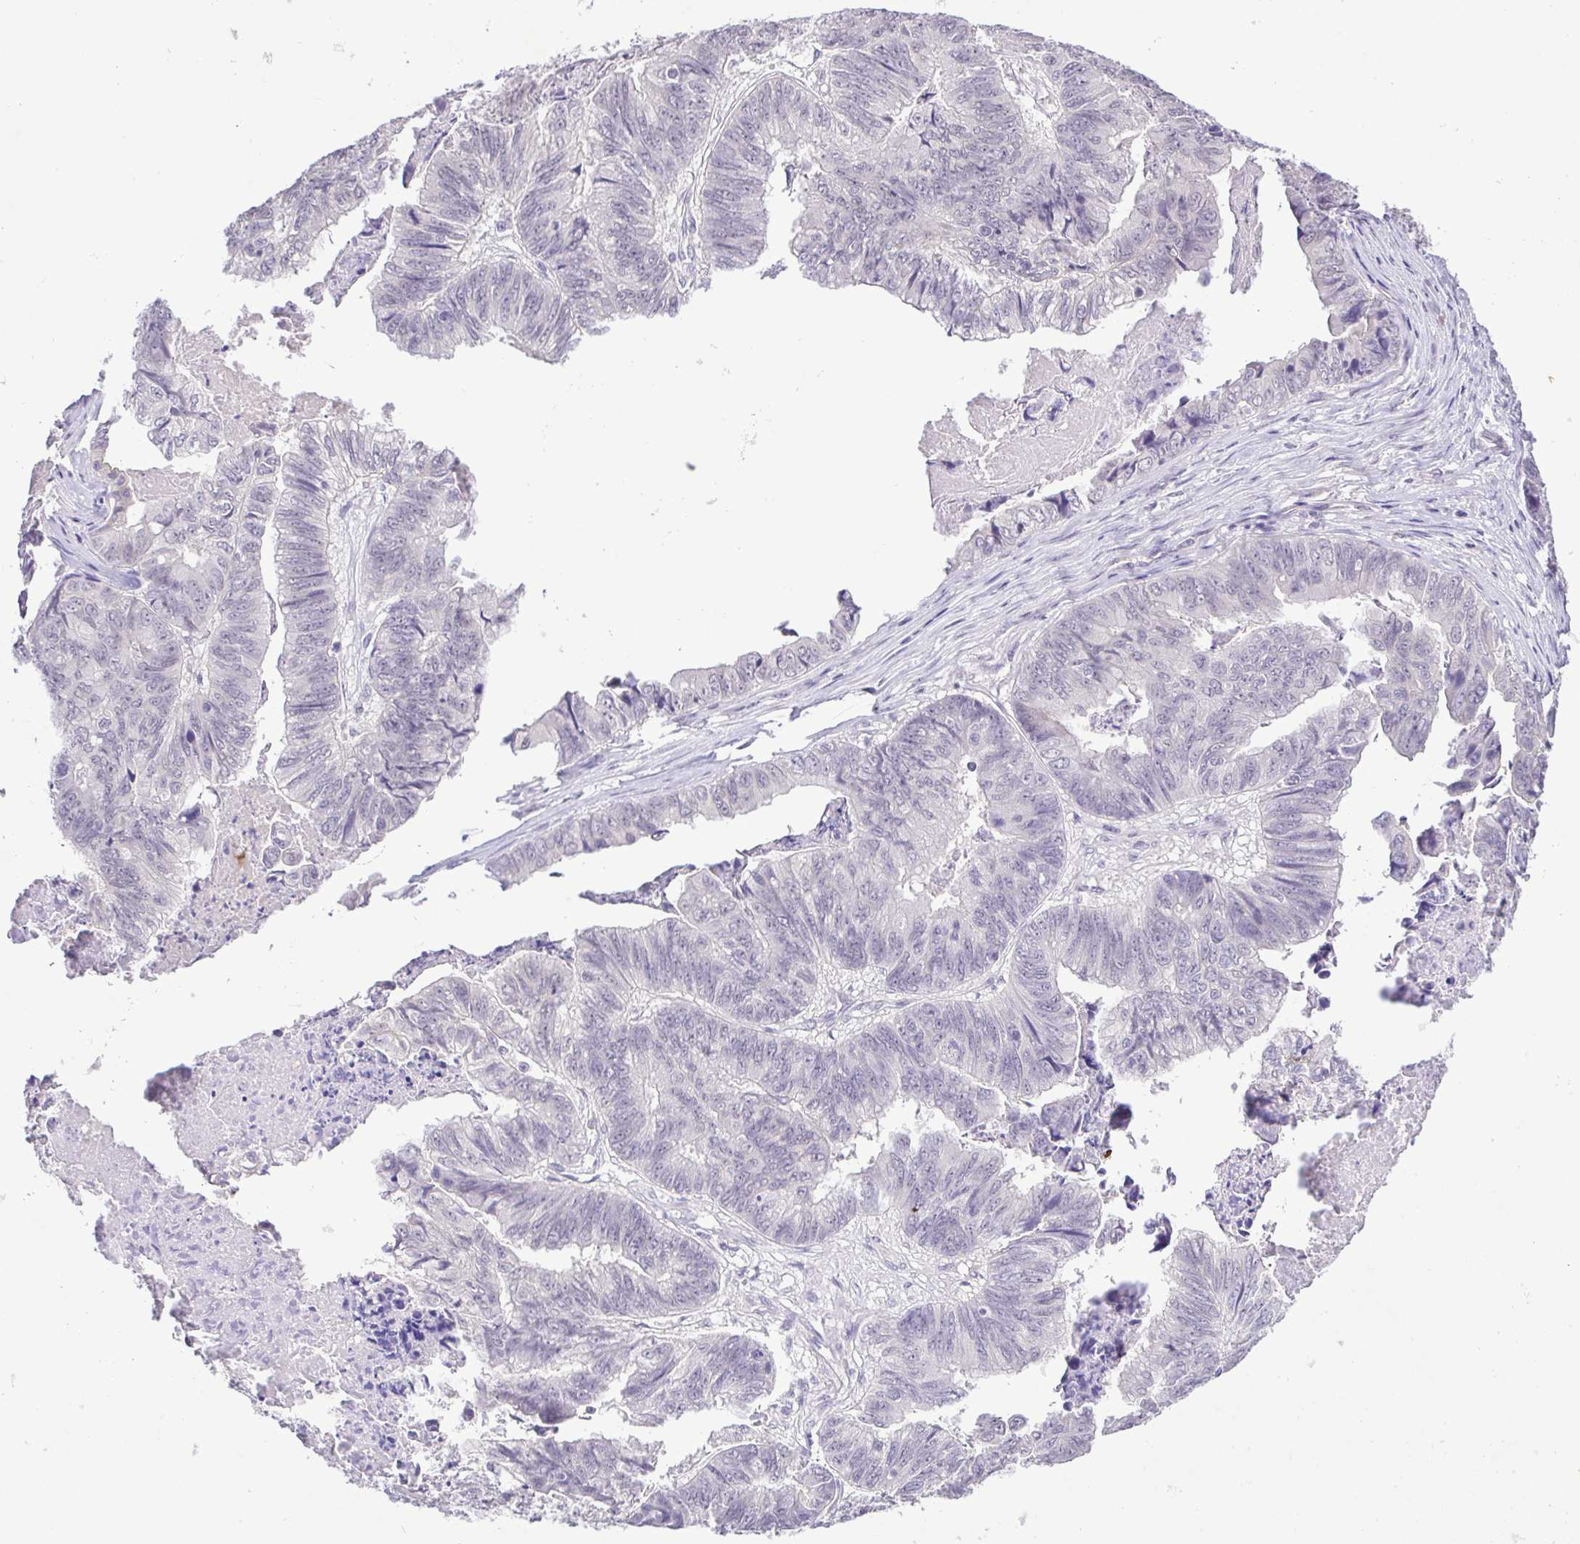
{"staining": {"intensity": "negative", "quantity": "none", "location": "none"}, "tissue": "stomach cancer", "cell_type": "Tumor cells", "image_type": "cancer", "snomed": [{"axis": "morphology", "description": "Adenocarcinoma, NOS"}, {"axis": "topography", "description": "Stomach, lower"}], "caption": "Immunohistochemical staining of stomach cancer shows no significant positivity in tumor cells.", "gene": "IL1RN", "patient": {"sex": "male", "age": 77}}